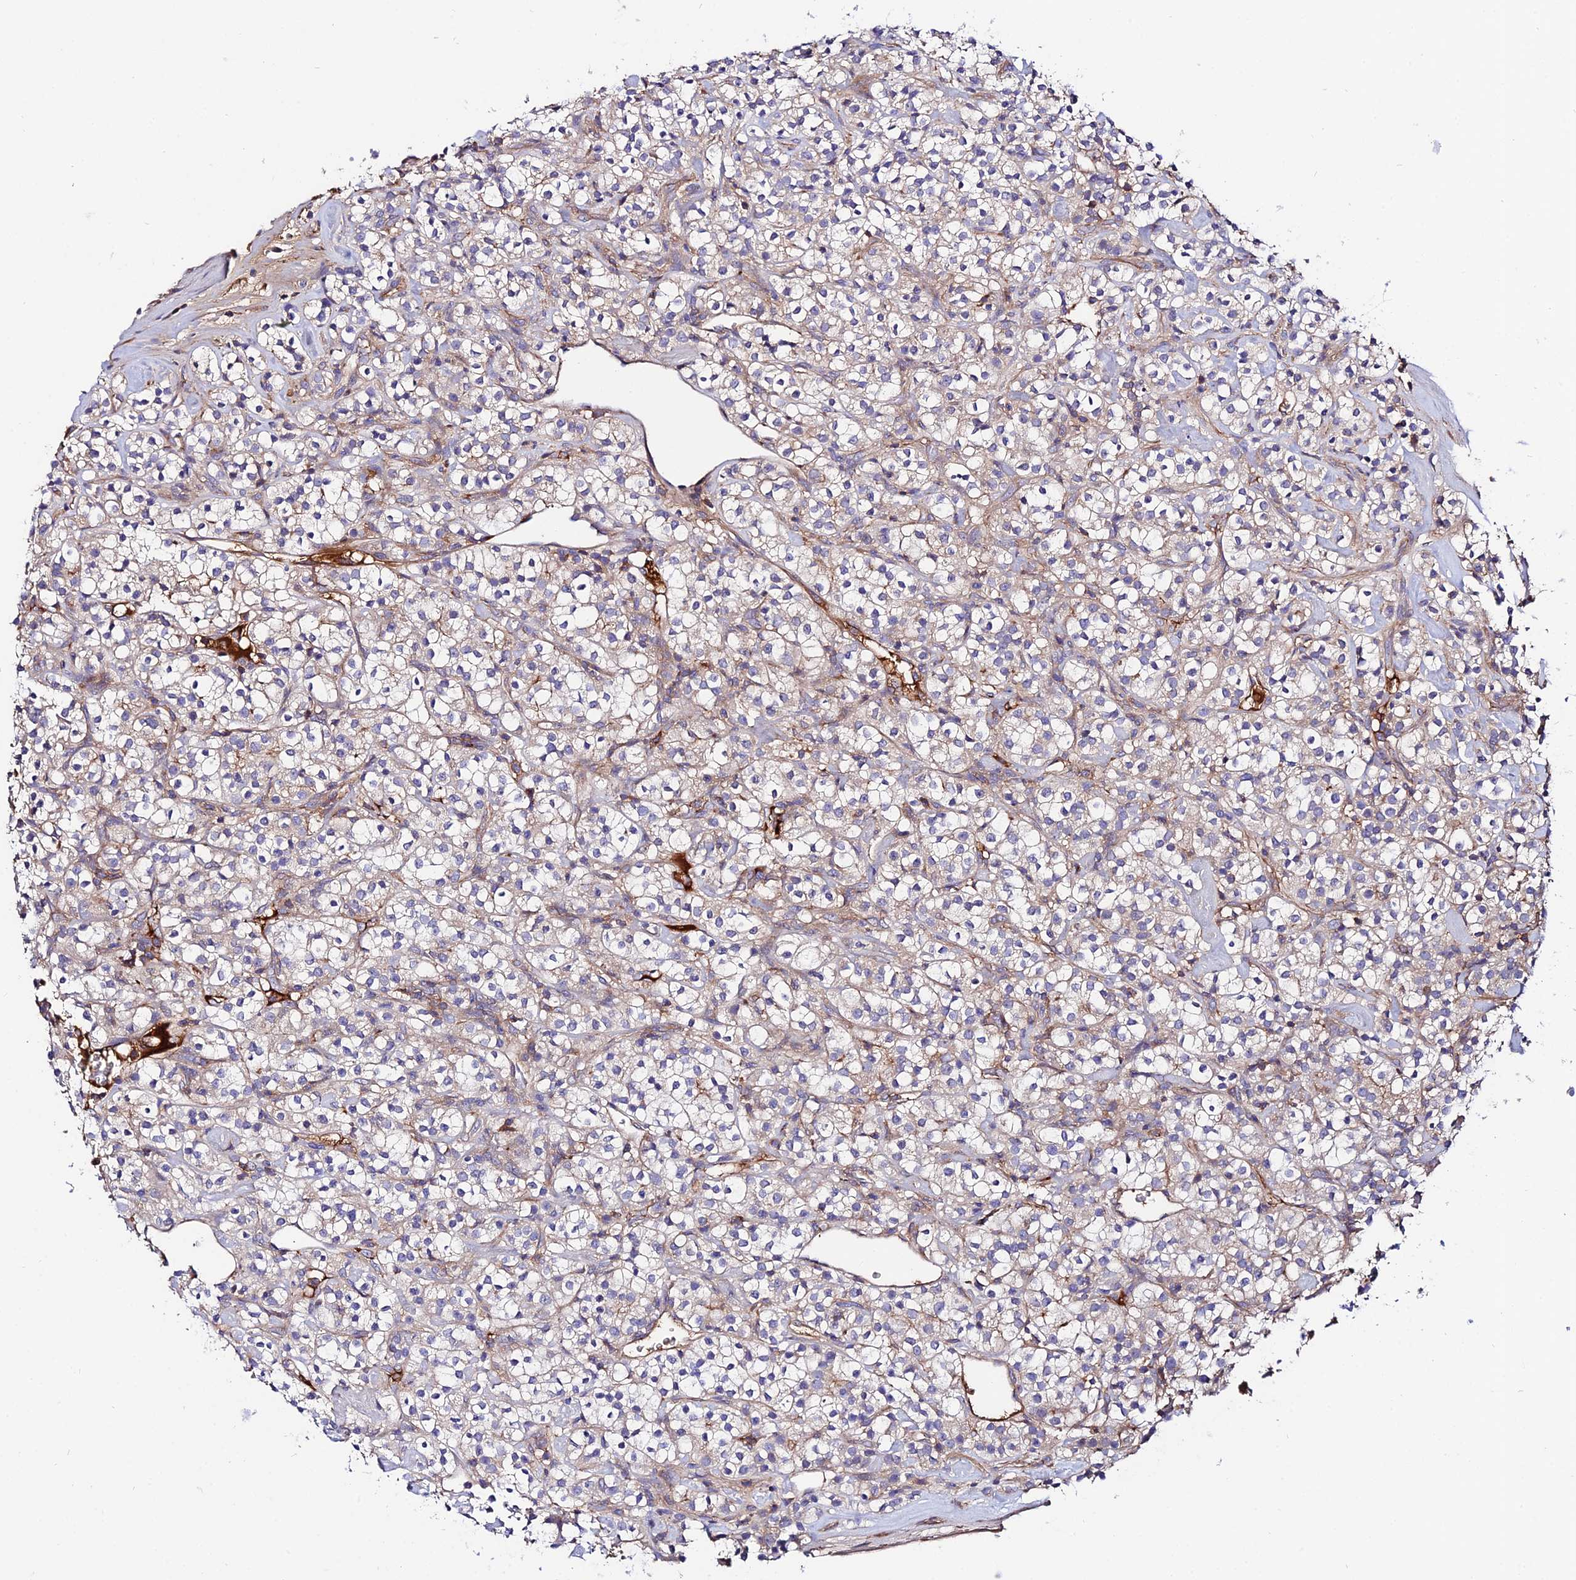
{"staining": {"intensity": "weak", "quantity": "<25%", "location": "cytoplasmic/membranous"}, "tissue": "renal cancer", "cell_type": "Tumor cells", "image_type": "cancer", "snomed": [{"axis": "morphology", "description": "Adenocarcinoma, NOS"}, {"axis": "topography", "description": "Kidney"}], "caption": "Immunohistochemistry of human renal cancer (adenocarcinoma) reveals no positivity in tumor cells.", "gene": "PYM1", "patient": {"sex": "male", "age": 77}}